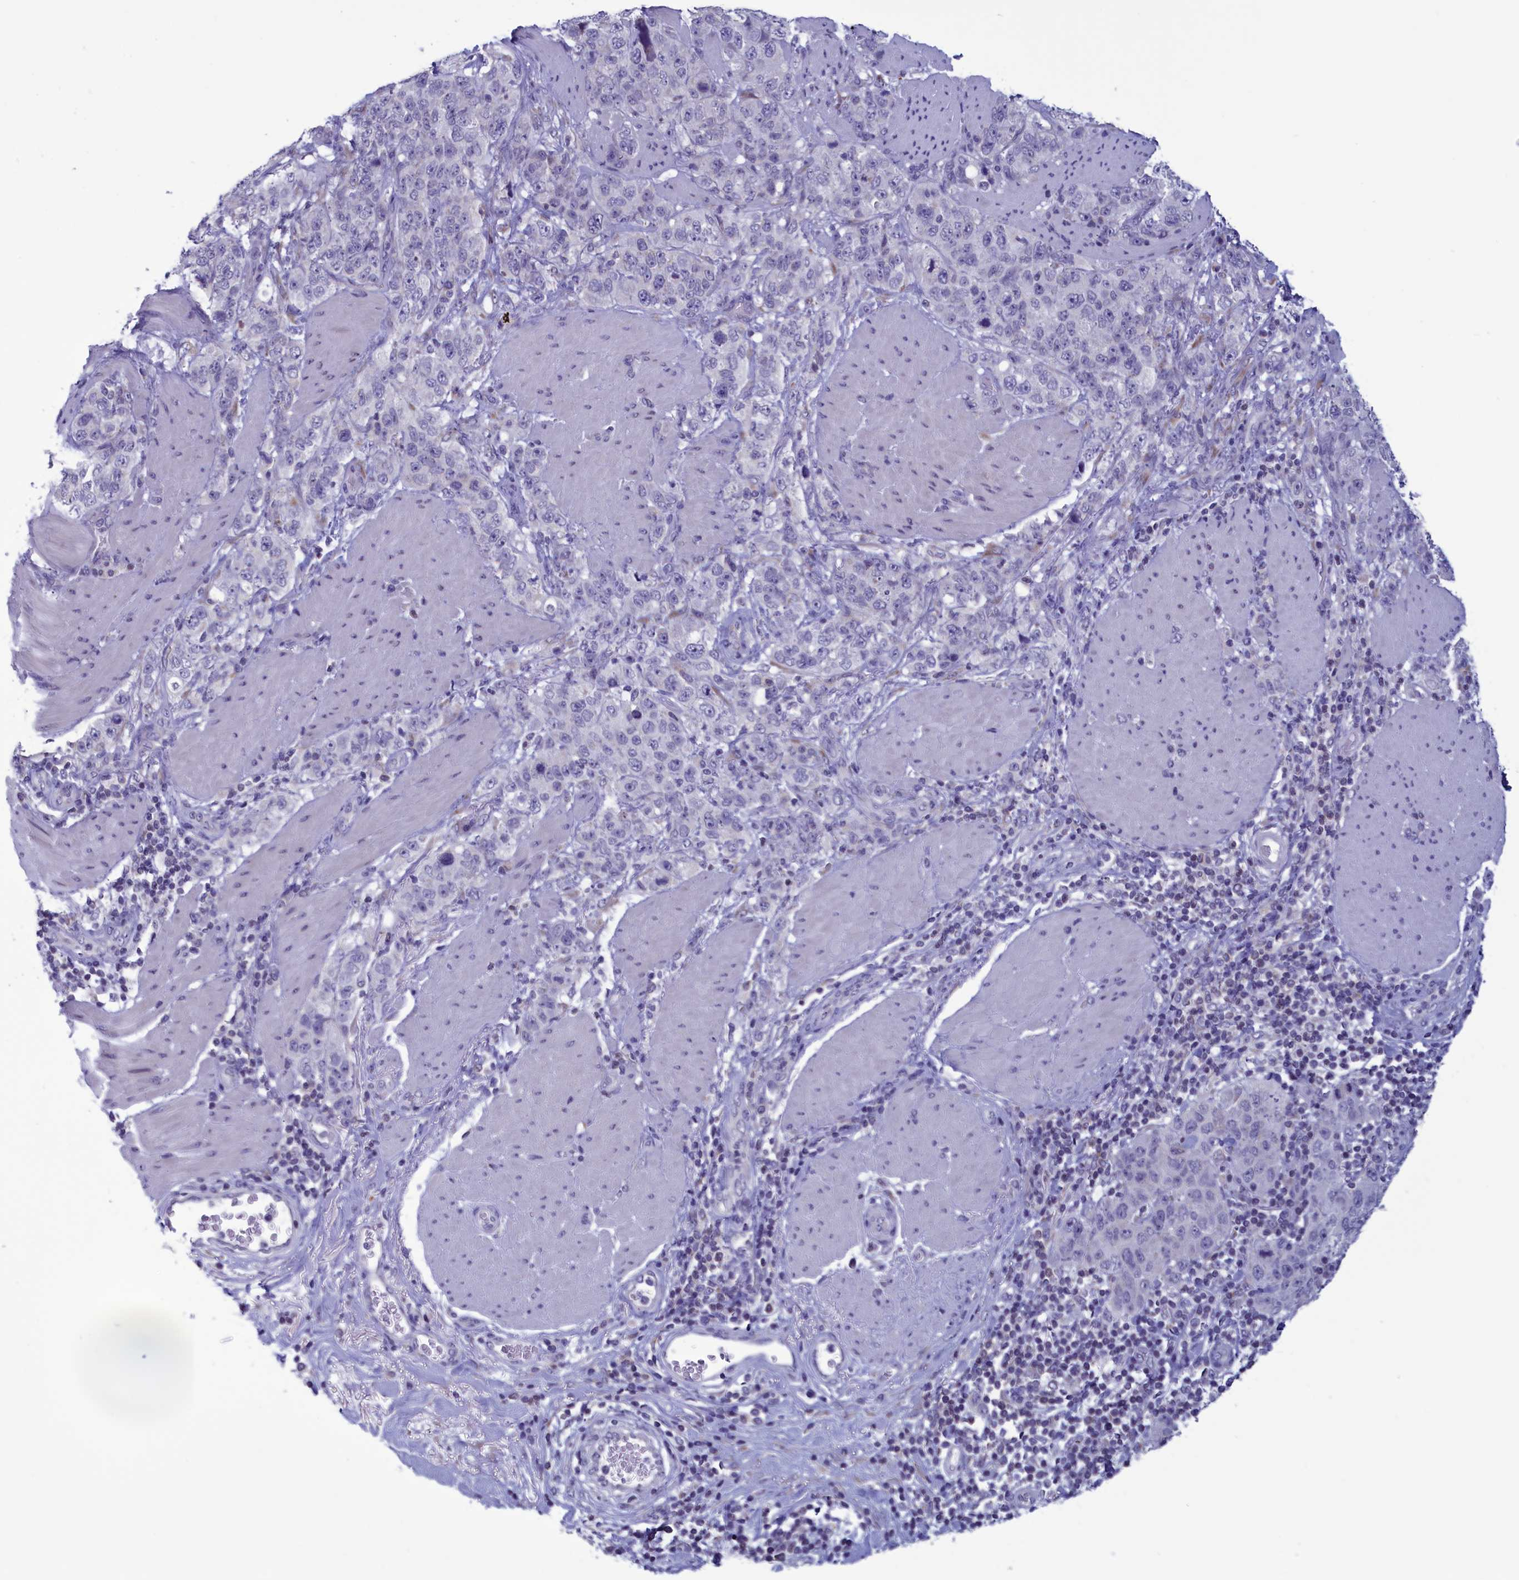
{"staining": {"intensity": "negative", "quantity": "none", "location": "none"}, "tissue": "stomach cancer", "cell_type": "Tumor cells", "image_type": "cancer", "snomed": [{"axis": "morphology", "description": "Adenocarcinoma, NOS"}, {"axis": "topography", "description": "Stomach"}], "caption": "High power microscopy micrograph of an immunohistochemistry image of adenocarcinoma (stomach), revealing no significant expression in tumor cells.", "gene": "PARS2", "patient": {"sex": "male", "age": 48}}